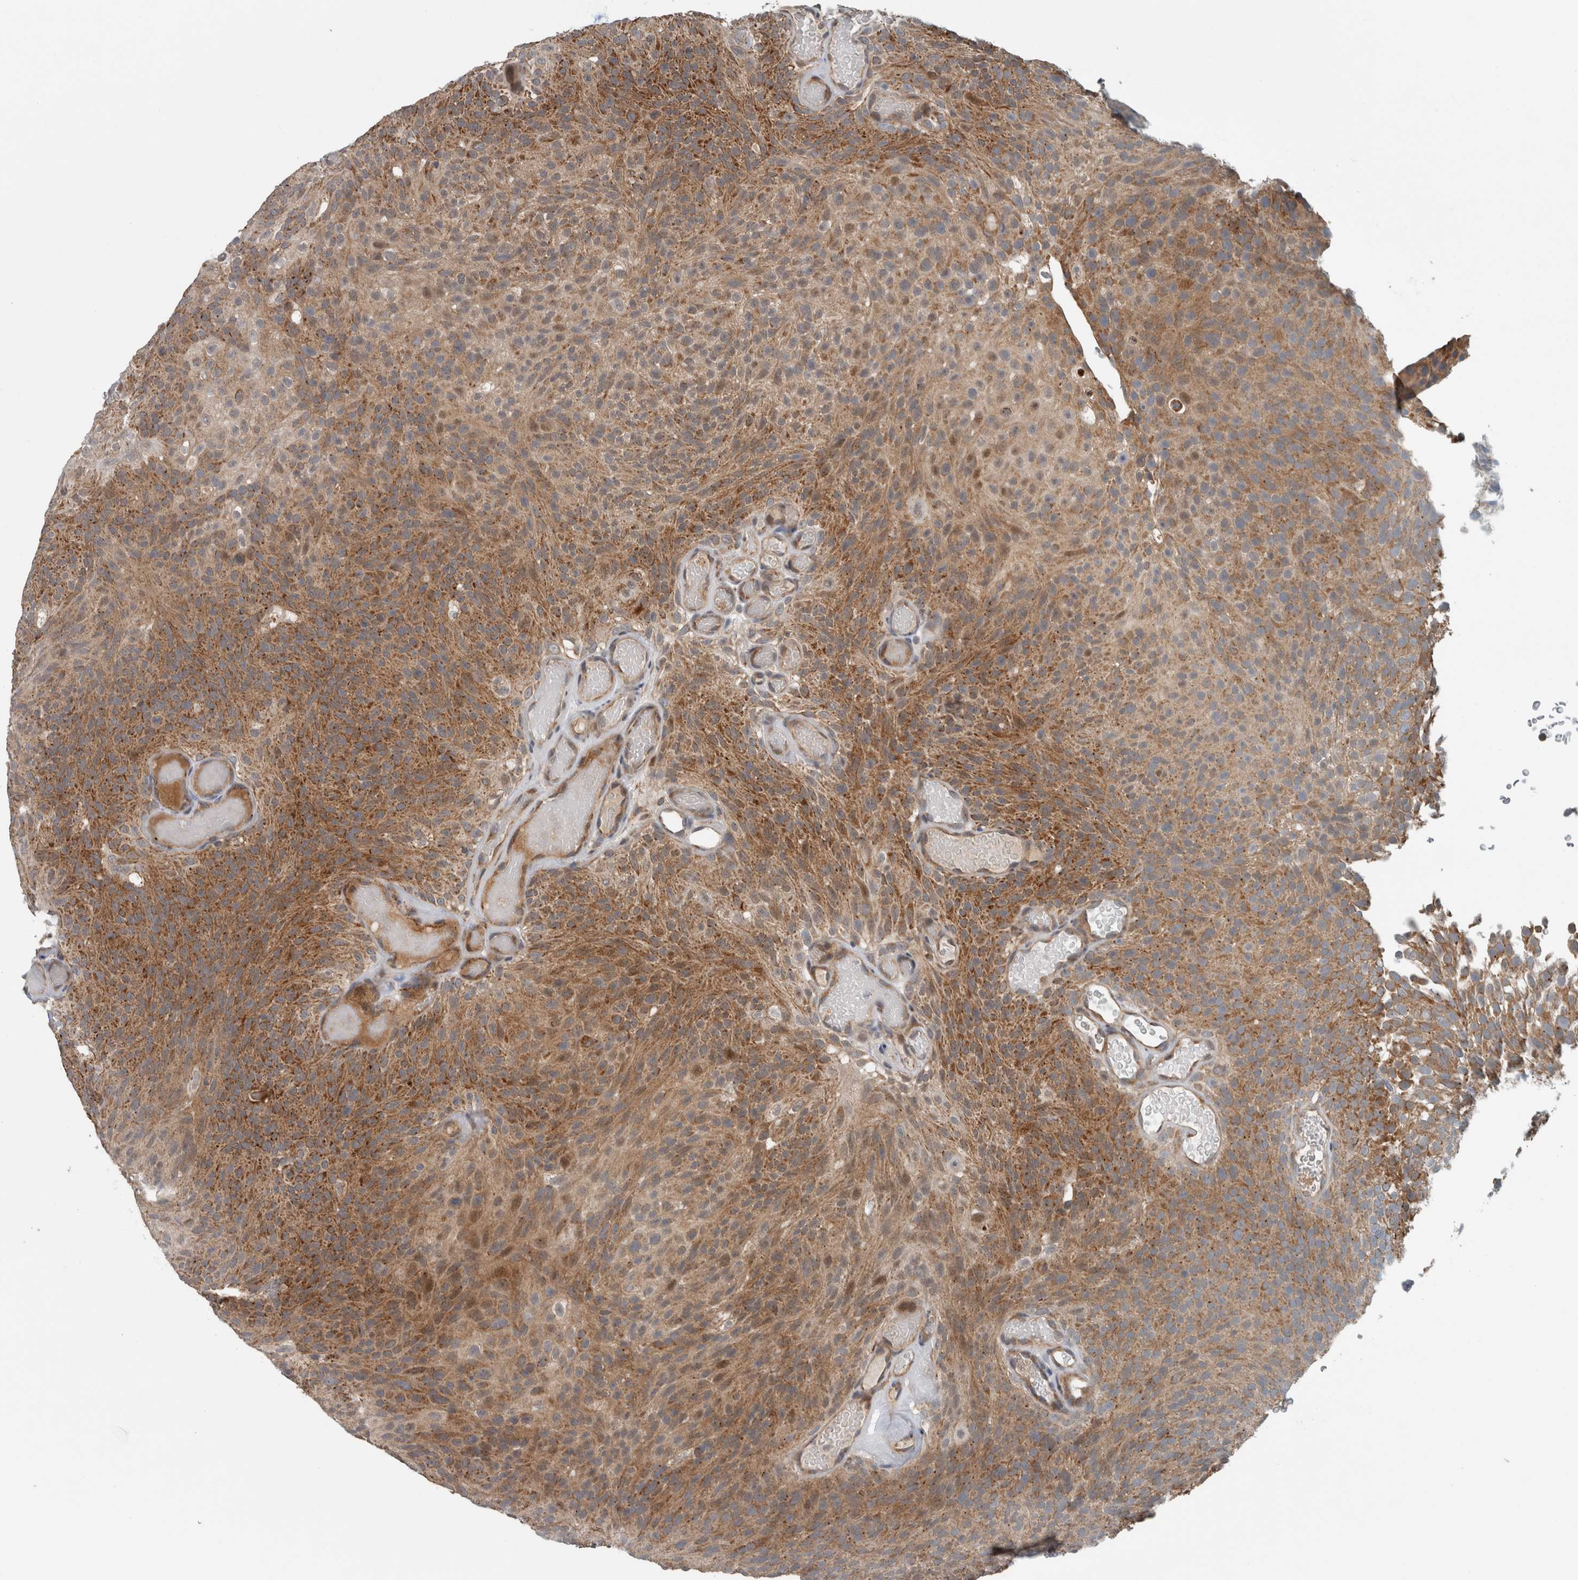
{"staining": {"intensity": "moderate", "quantity": ">75%", "location": "cytoplasmic/membranous"}, "tissue": "urothelial cancer", "cell_type": "Tumor cells", "image_type": "cancer", "snomed": [{"axis": "morphology", "description": "Urothelial carcinoma, Low grade"}, {"axis": "topography", "description": "Urinary bladder"}], "caption": "Immunohistochemical staining of human urothelial cancer exhibits medium levels of moderate cytoplasmic/membranous protein staining in approximately >75% of tumor cells.", "gene": "GBA2", "patient": {"sex": "male", "age": 78}}